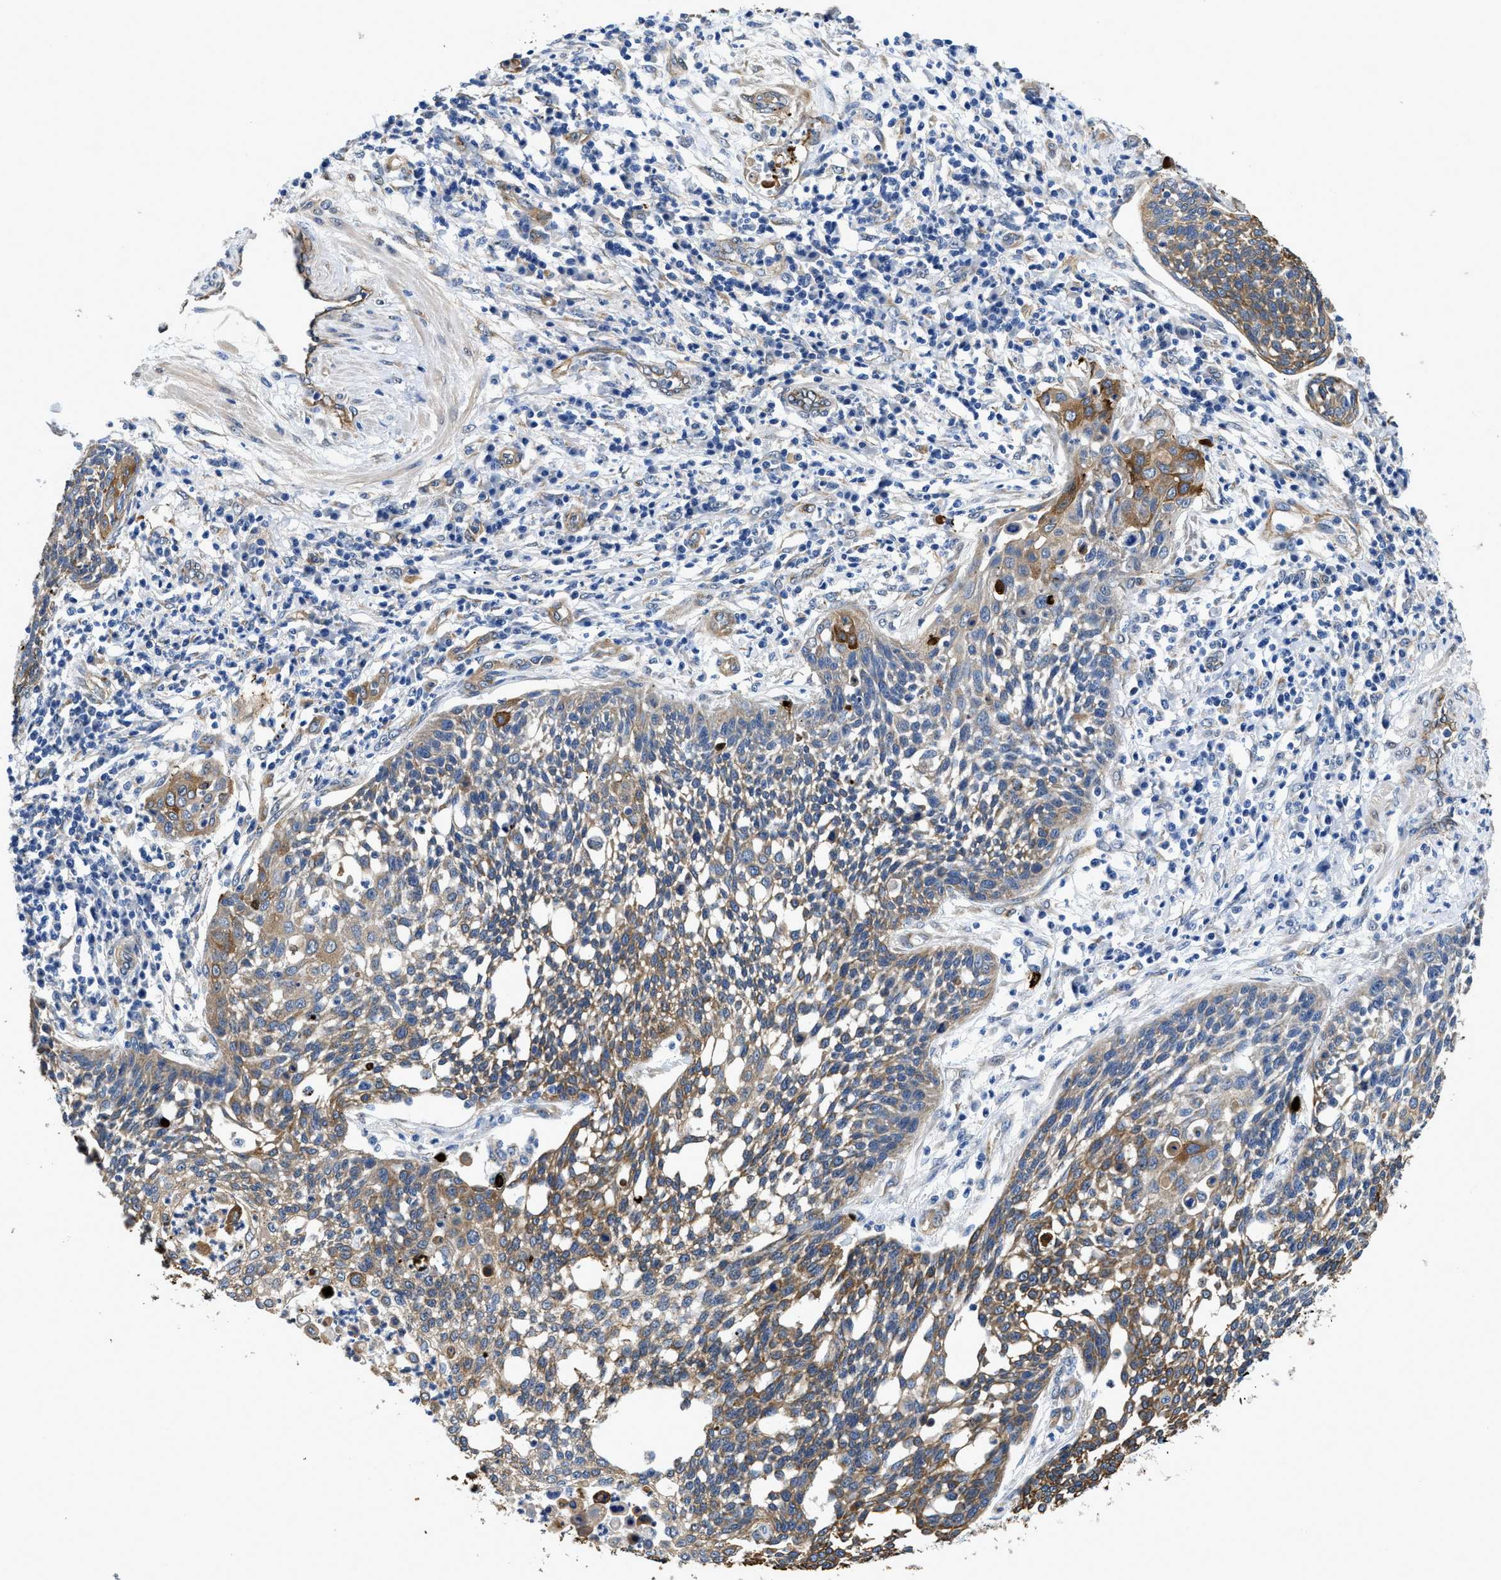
{"staining": {"intensity": "moderate", "quantity": ">75%", "location": "cytoplasmic/membranous"}, "tissue": "cervical cancer", "cell_type": "Tumor cells", "image_type": "cancer", "snomed": [{"axis": "morphology", "description": "Squamous cell carcinoma, NOS"}, {"axis": "topography", "description": "Cervix"}], "caption": "A histopathology image of human cervical cancer (squamous cell carcinoma) stained for a protein shows moderate cytoplasmic/membranous brown staining in tumor cells.", "gene": "RAPH1", "patient": {"sex": "female", "age": 34}}